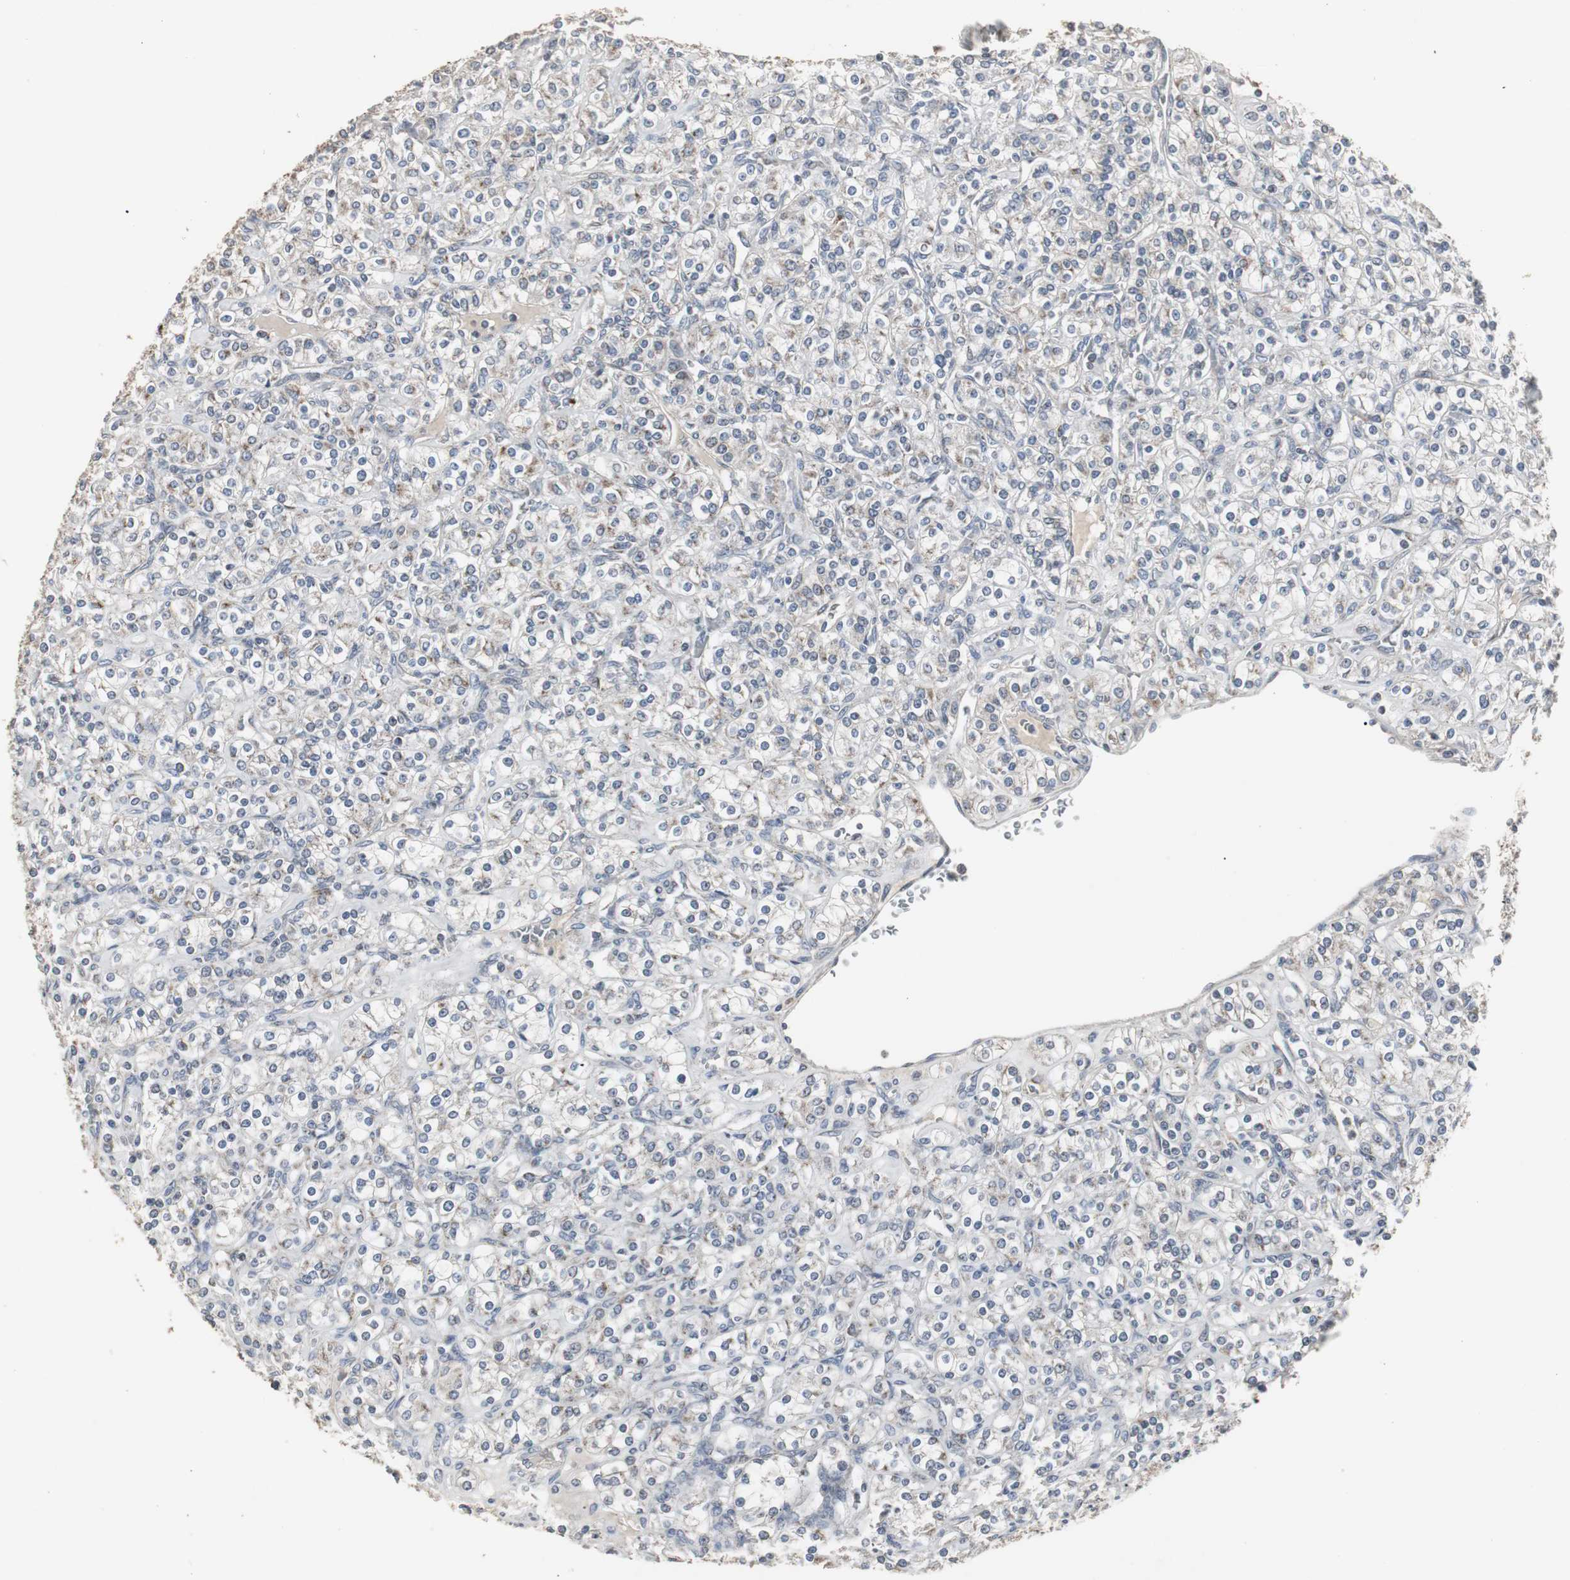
{"staining": {"intensity": "weak", "quantity": "<25%", "location": "cytoplasmic/membranous"}, "tissue": "renal cancer", "cell_type": "Tumor cells", "image_type": "cancer", "snomed": [{"axis": "morphology", "description": "Adenocarcinoma, NOS"}, {"axis": "topography", "description": "Kidney"}], "caption": "Immunohistochemistry (IHC) micrograph of renal adenocarcinoma stained for a protein (brown), which displays no positivity in tumor cells.", "gene": "ACAA1", "patient": {"sex": "male", "age": 77}}